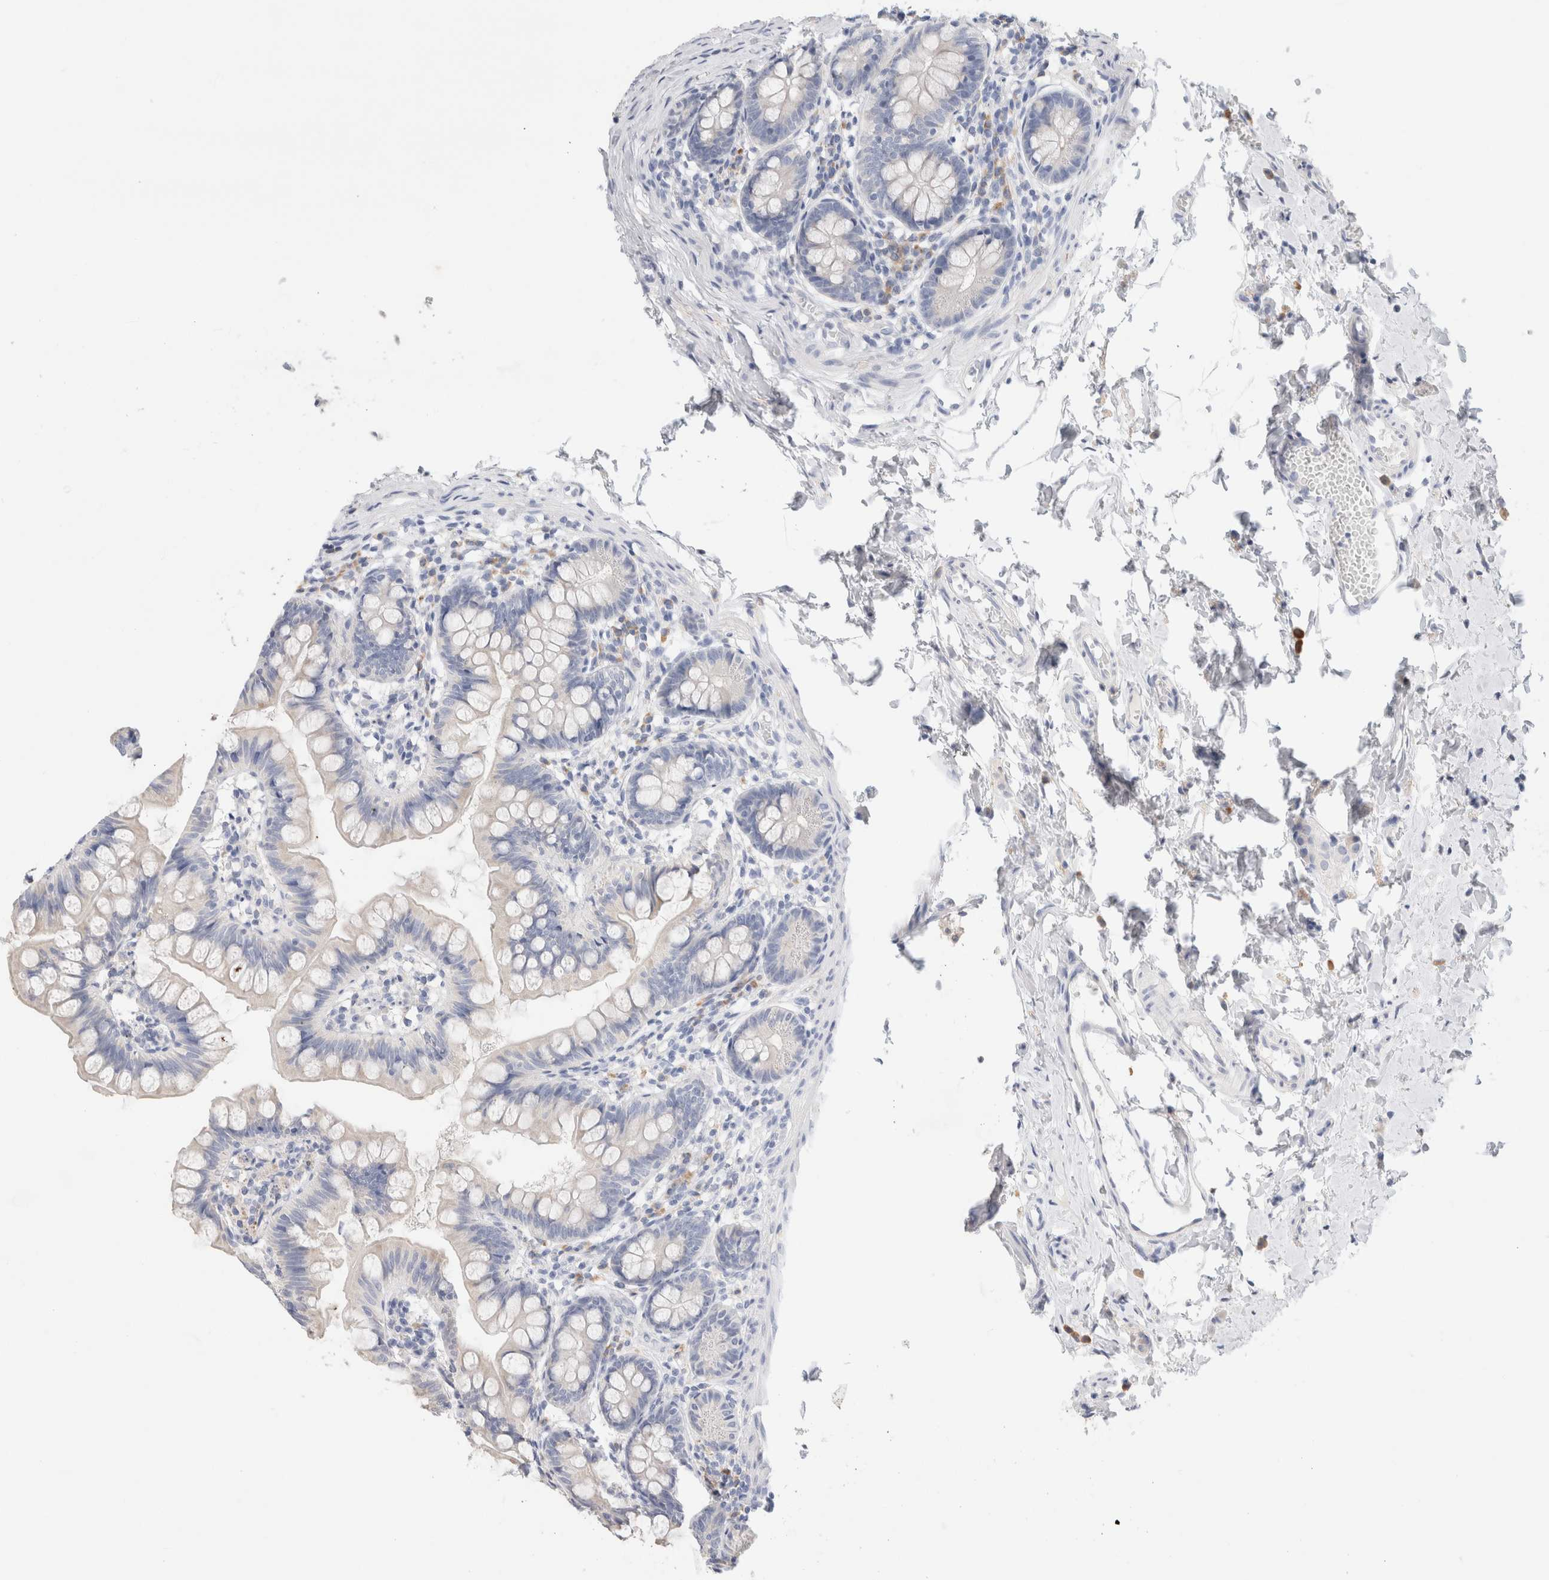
{"staining": {"intensity": "negative", "quantity": "none", "location": "none"}, "tissue": "small intestine", "cell_type": "Glandular cells", "image_type": "normal", "snomed": [{"axis": "morphology", "description": "Normal tissue, NOS"}, {"axis": "topography", "description": "Small intestine"}], "caption": "The immunohistochemistry (IHC) histopathology image has no significant positivity in glandular cells of small intestine. Nuclei are stained in blue.", "gene": "GADD45G", "patient": {"sex": "male", "age": 7}}